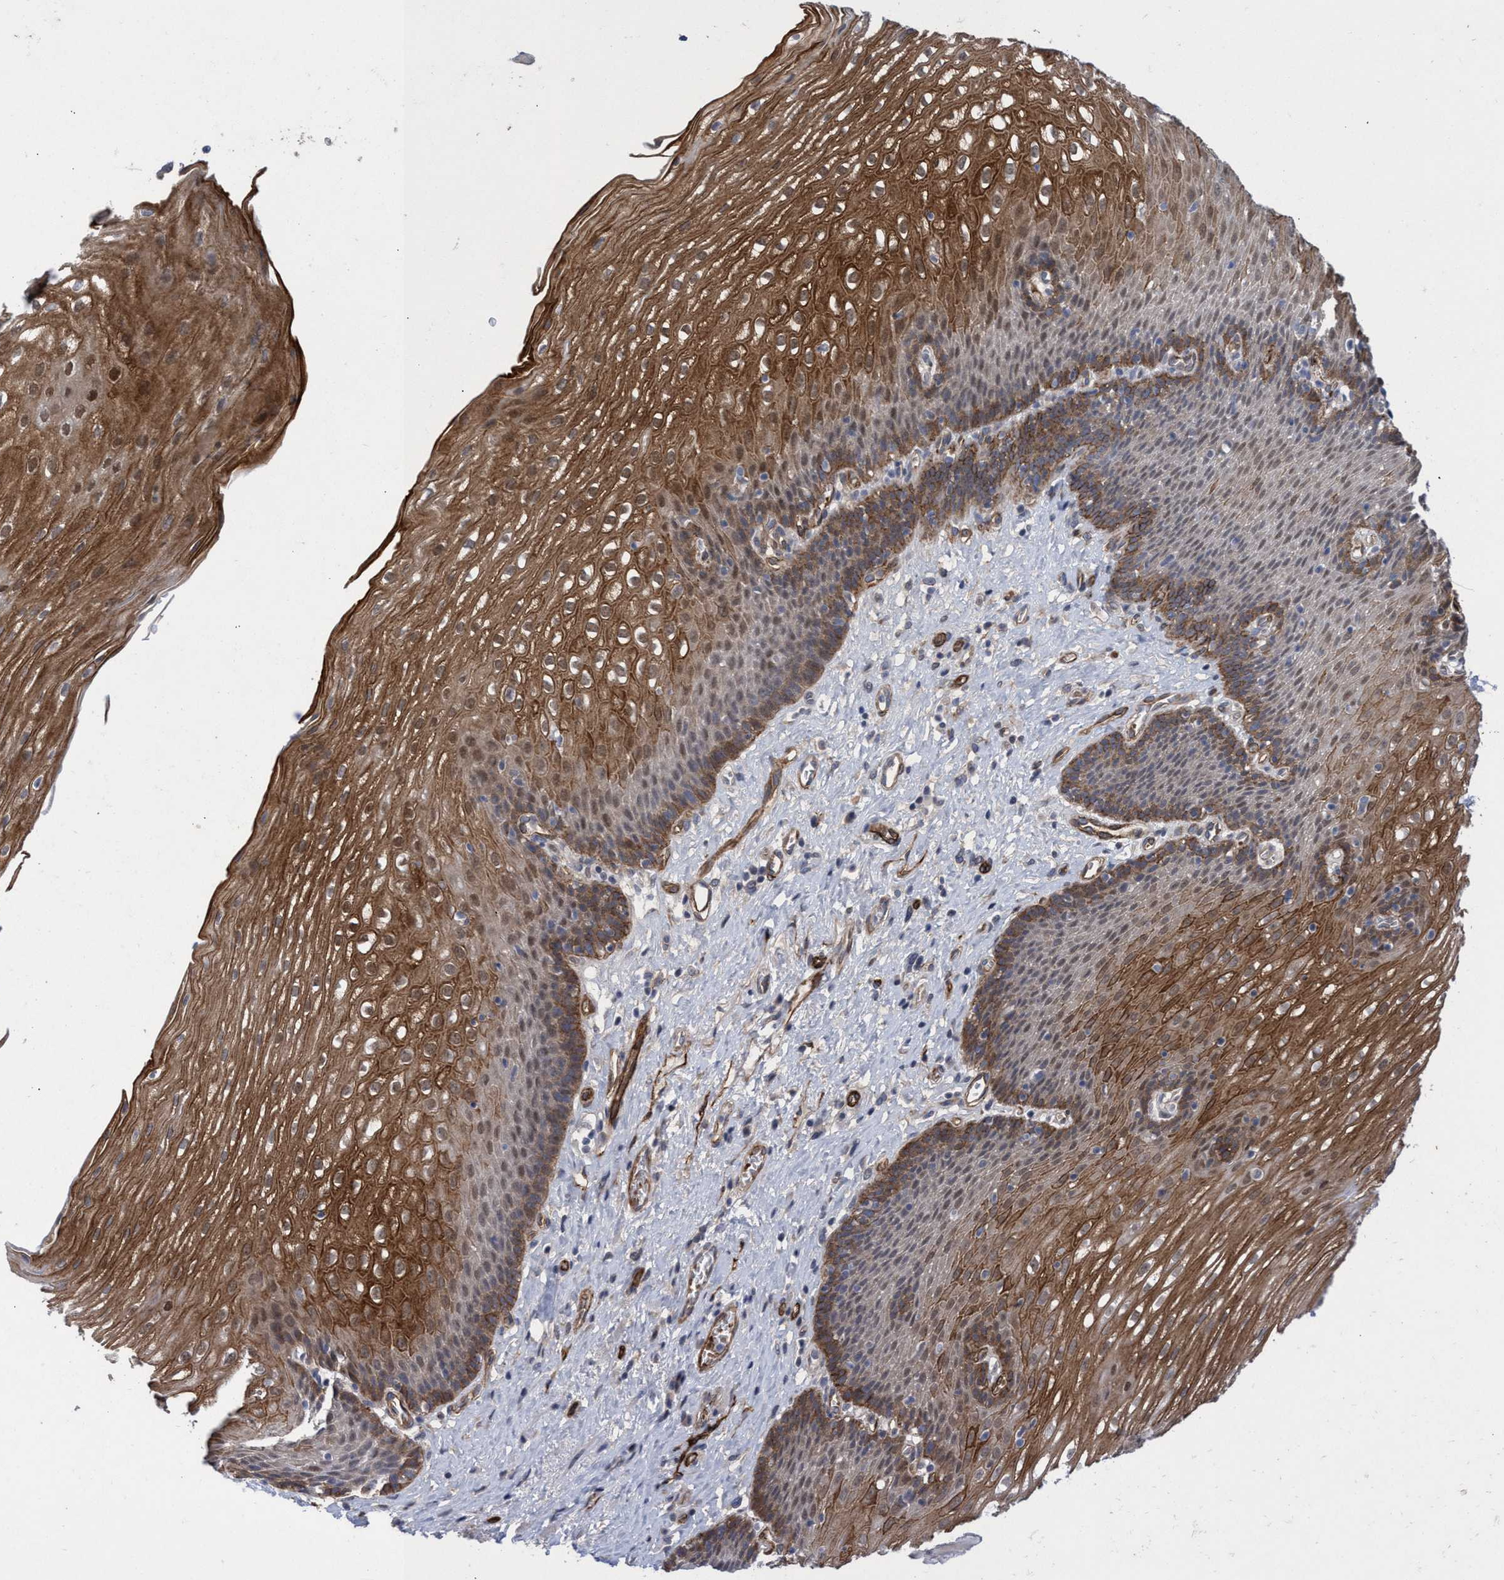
{"staining": {"intensity": "strong", "quantity": ">75%", "location": "cytoplasmic/membranous,nuclear"}, "tissue": "esophagus", "cell_type": "Squamous epithelial cells", "image_type": "normal", "snomed": [{"axis": "morphology", "description": "Normal tissue, NOS"}, {"axis": "topography", "description": "Esophagus"}], "caption": "Immunohistochemistry photomicrograph of unremarkable esophagus: human esophagus stained using immunohistochemistry (IHC) displays high levels of strong protein expression localized specifically in the cytoplasmic/membranous,nuclear of squamous epithelial cells, appearing as a cytoplasmic/membranous,nuclear brown color.", "gene": "ZNF750", "patient": {"sex": "male", "age": 48}}